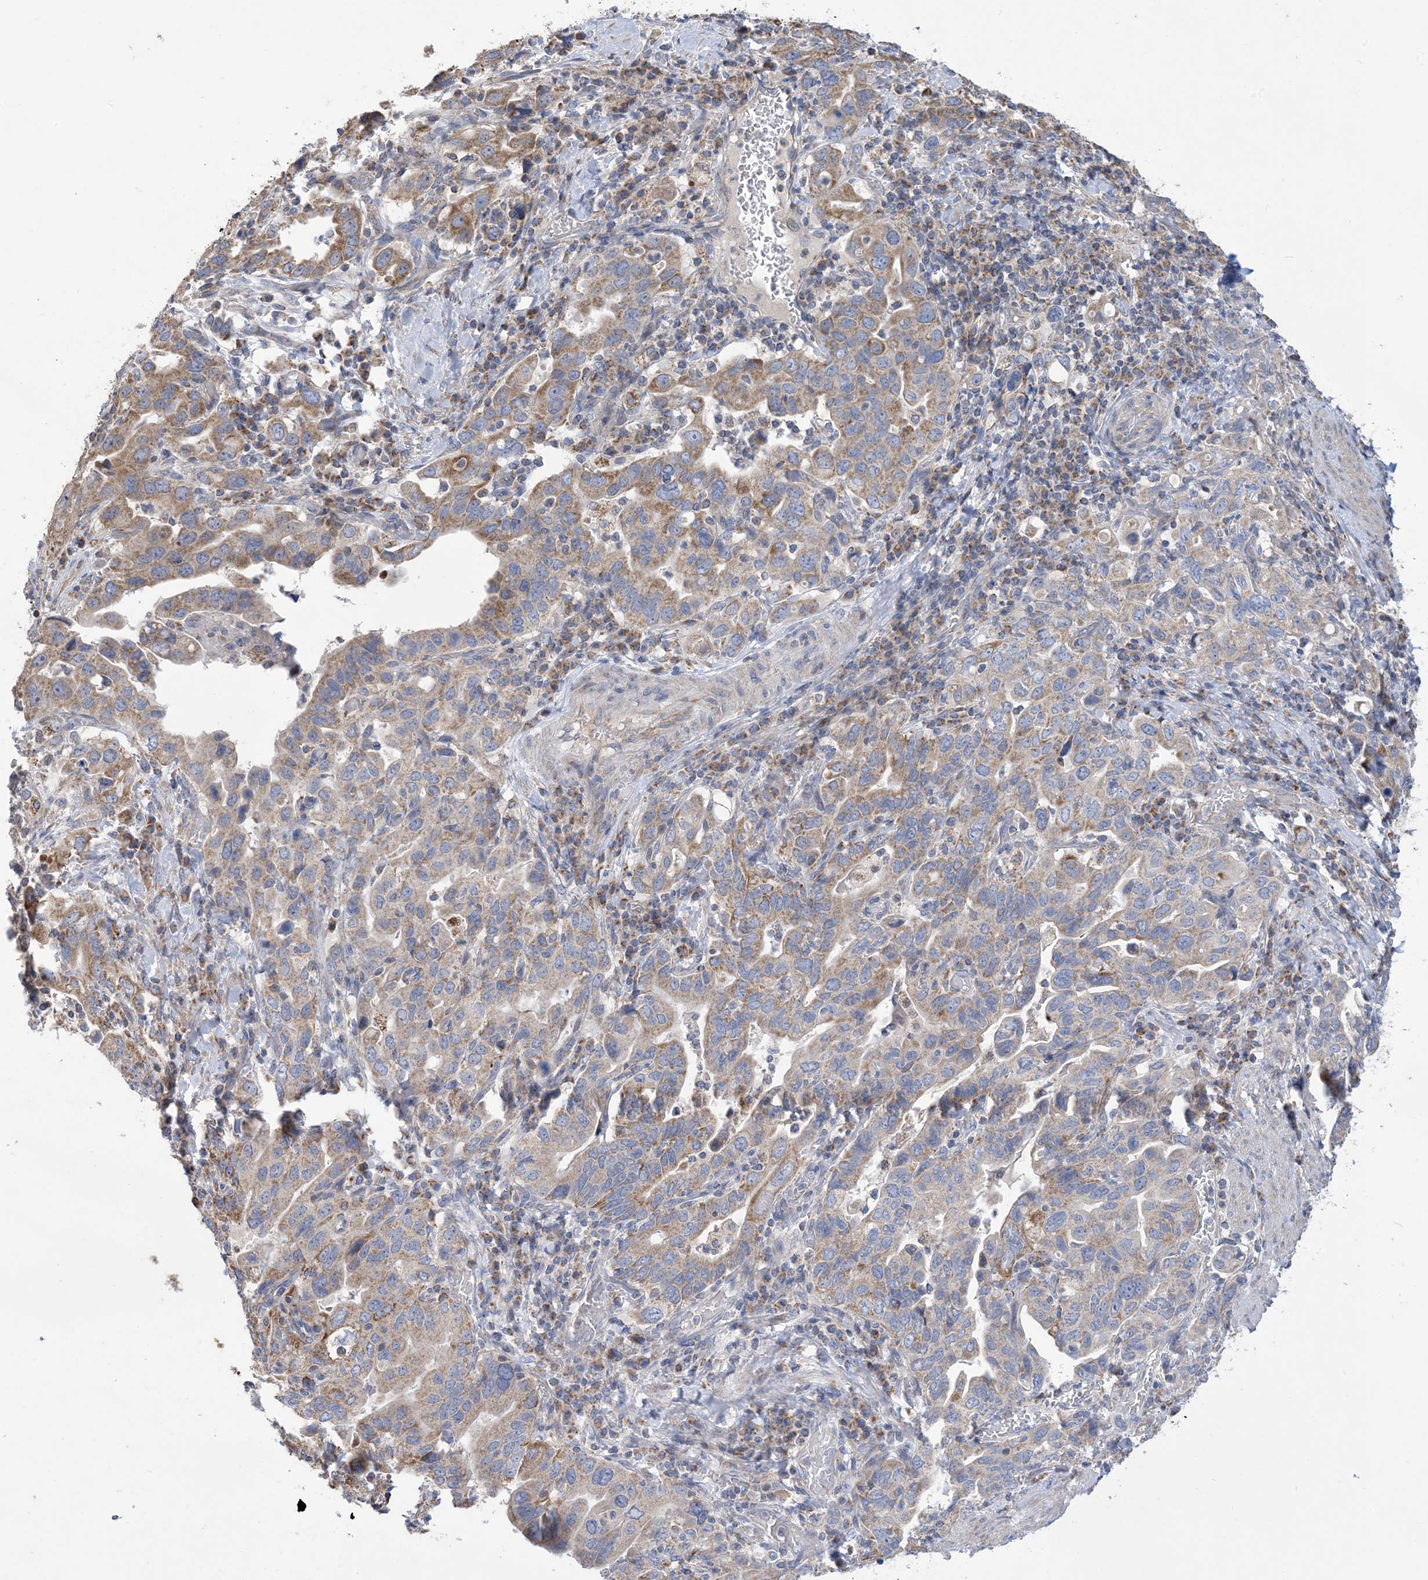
{"staining": {"intensity": "moderate", "quantity": "25%-75%", "location": "cytoplasmic/membranous"}, "tissue": "stomach cancer", "cell_type": "Tumor cells", "image_type": "cancer", "snomed": [{"axis": "morphology", "description": "Adenocarcinoma, NOS"}, {"axis": "topography", "description": "Stomach, upper"}], "caption": "This is an image of immunohistochemistry staining of stomach adenocarcinoma, which shows moderate staining in the cytoplasmic/membranous of tumor cells.", "gene": "CLEC16A", "patient": {"sex": "male", "age": 62}}